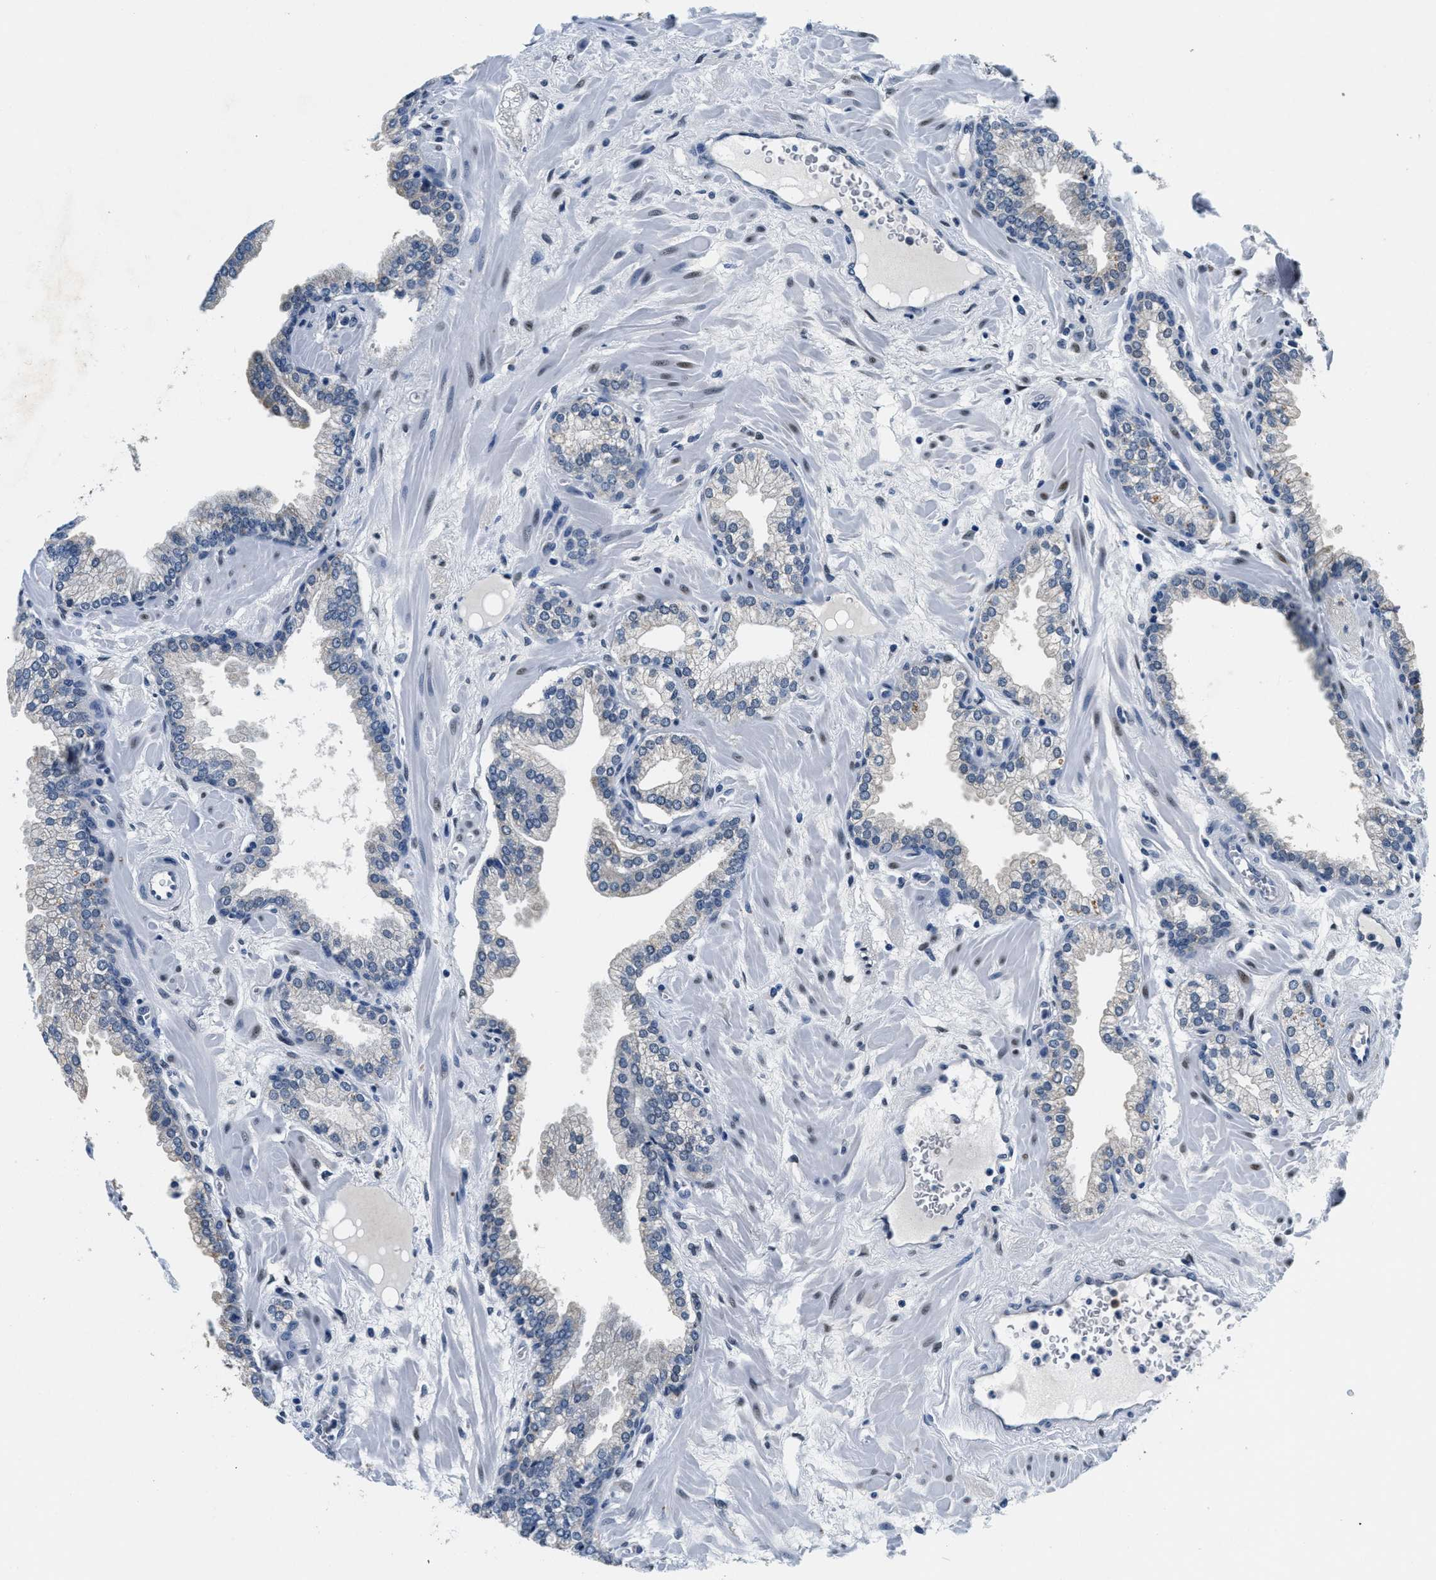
{"staining": {"intensity": "negative", "quantity": "none", "location": "none"}, "tissue": "prostate", "cell_type": "Glandular cells", "image_type": "normal", "snomed": [{"axis": "morphology", "description": "Normal tissue, NOS"}, {"axis": "morphology", "description": "Urothelial carcinoma, Low grade"}, {"axis": "topography", "description": "Urinary bladder"}, {"axis": "topography", "description": "Prostate"}], "caption": "This is an IHC micrograph of normal prostate. There is no positivity in glandular cells.", "gene": "HS3ST2", "patient": {"sex": "male", "age": 60}}